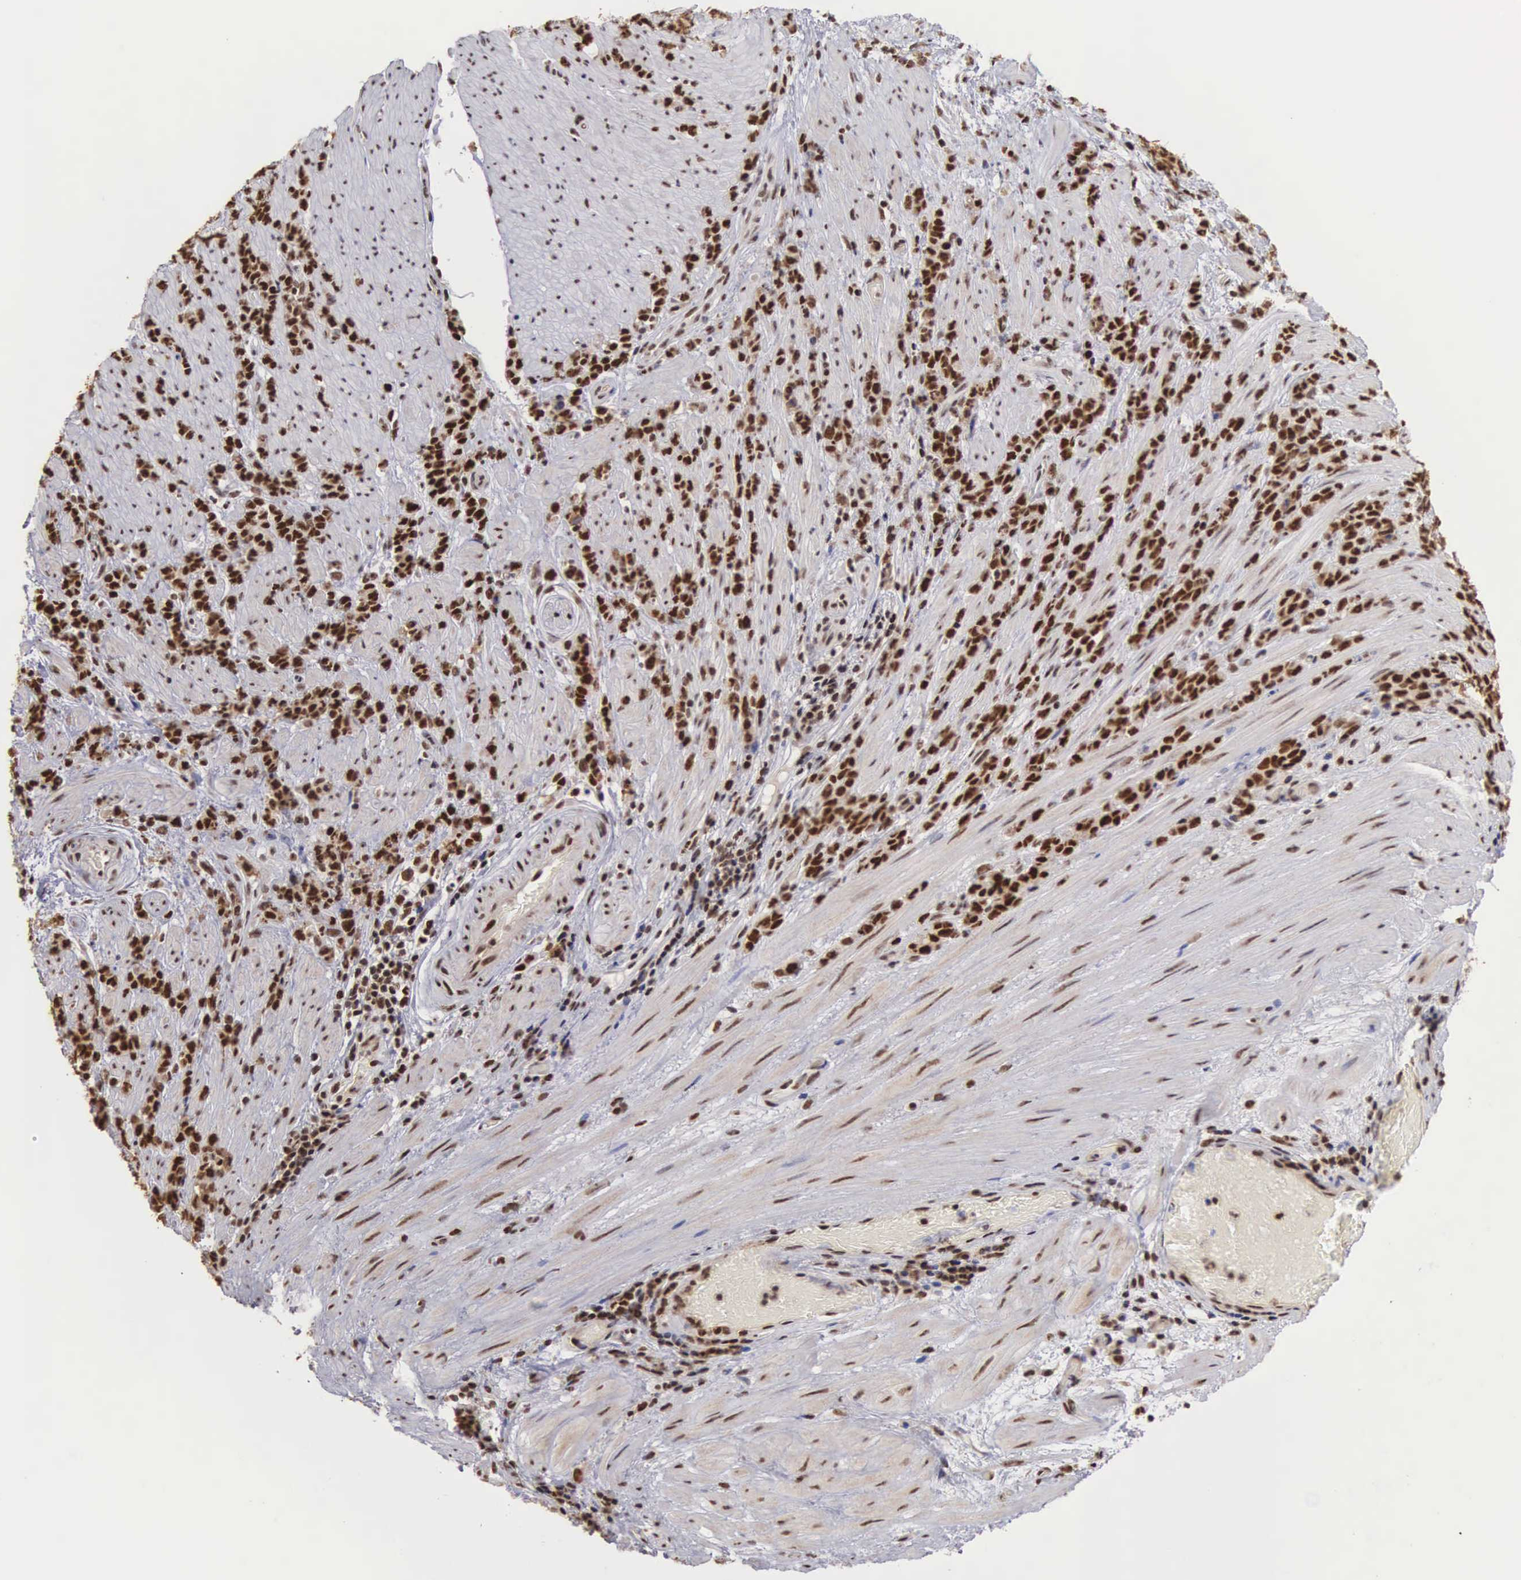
{"staining": {"intensity": "strong", "quantity": ">75%", "location": "nuclear"}, "tissue": "stomach cancer", "cell_type": "Tumor cells", "image_type": "cancer", "snomed": [{"axis": "morphology", "description": "Adenocarcinoma, NOS"}, {"axis": "topography", "description": "Stomach, lower"}], "caption": "Stomach cancer (adenocarcinoma) was stained to show a protein in brown. There is high levels of strong nuclear expression in approximately >75% of tumor cells.", "gene": "HTATSF1", "patient": {"sex": "male", "age": 88}}